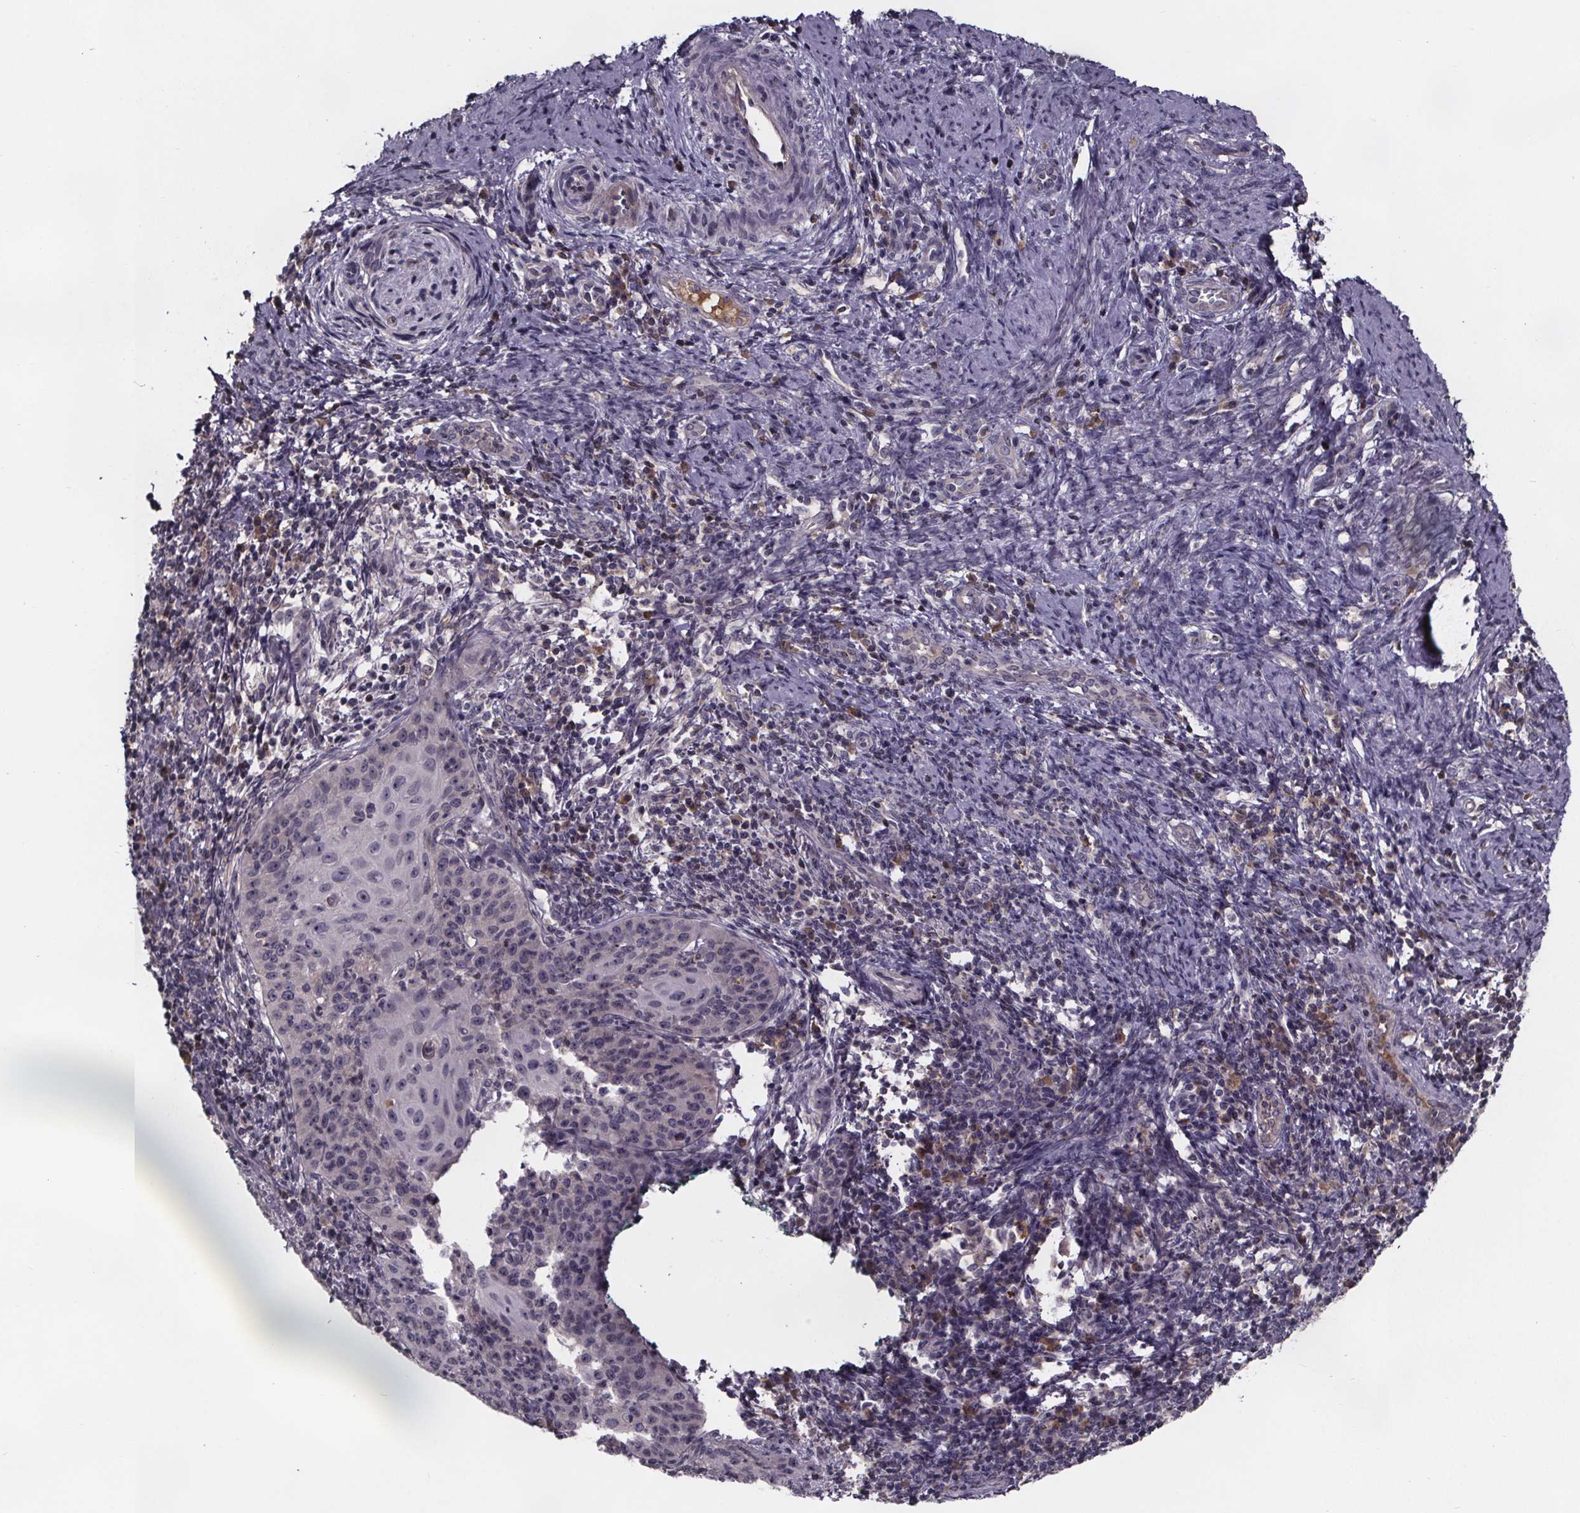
{"staining": {"intensity": "negative", "quantity": "none", "location": "none"}, "tissue": "cervical cancer", "cell_type": "Tumor cells", "image_type": "cancer", "snomed": [{"axis": "morphology", "description": "Squamous cell carcinoma, NOS"}, {"axis": "topography", "description": "Cervix"}], "caption": "DAB immunohistochemical staining of human cervical cancer (squamous cell carcinoma) exhibits no significant staining in tumor cells.", "gene": "NPHP4", "patient": {"sex": "female", "age": 30}}